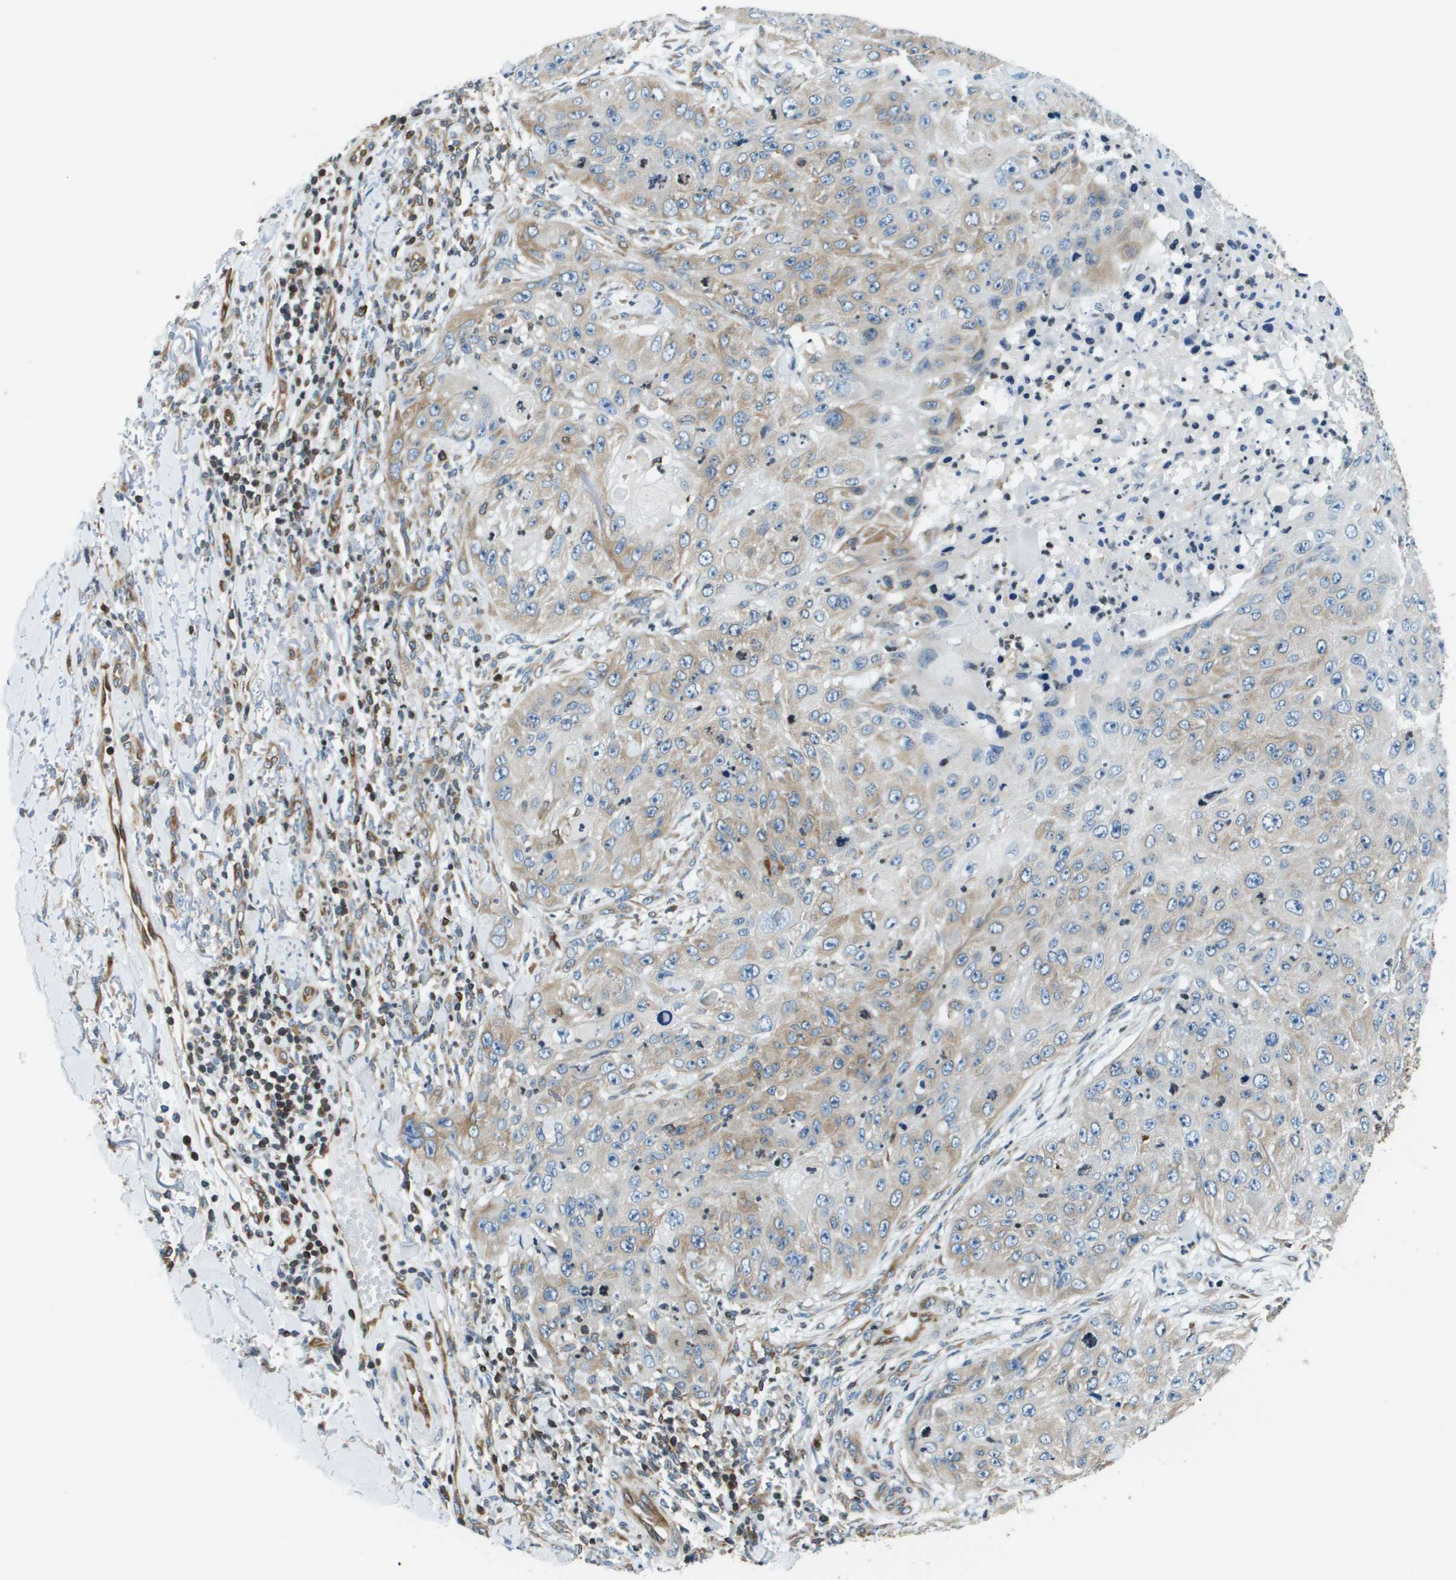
{"staining": {"intensity": "weak", "quantity": "25%-75%", "location": "cytoplasmic/membranous"}, "tissue": "skin cancer", "cell_type": "Tumor cells", "image_type": "cancer", "snomed": [{"axis": "morphology", "description": "Squamous cell carcinoma, NOS"}, {"axis": "topography", "description": "Skin"}], "caption": "Skin squamous cell carcinoma was stained to show a protein in brown. There is low levels of weak cytoplasmic/membranous staining in approximately 25%-75% of tumor cells.", "gene": "ESYT1", "patient": {"sex": "female", "age": 80}}